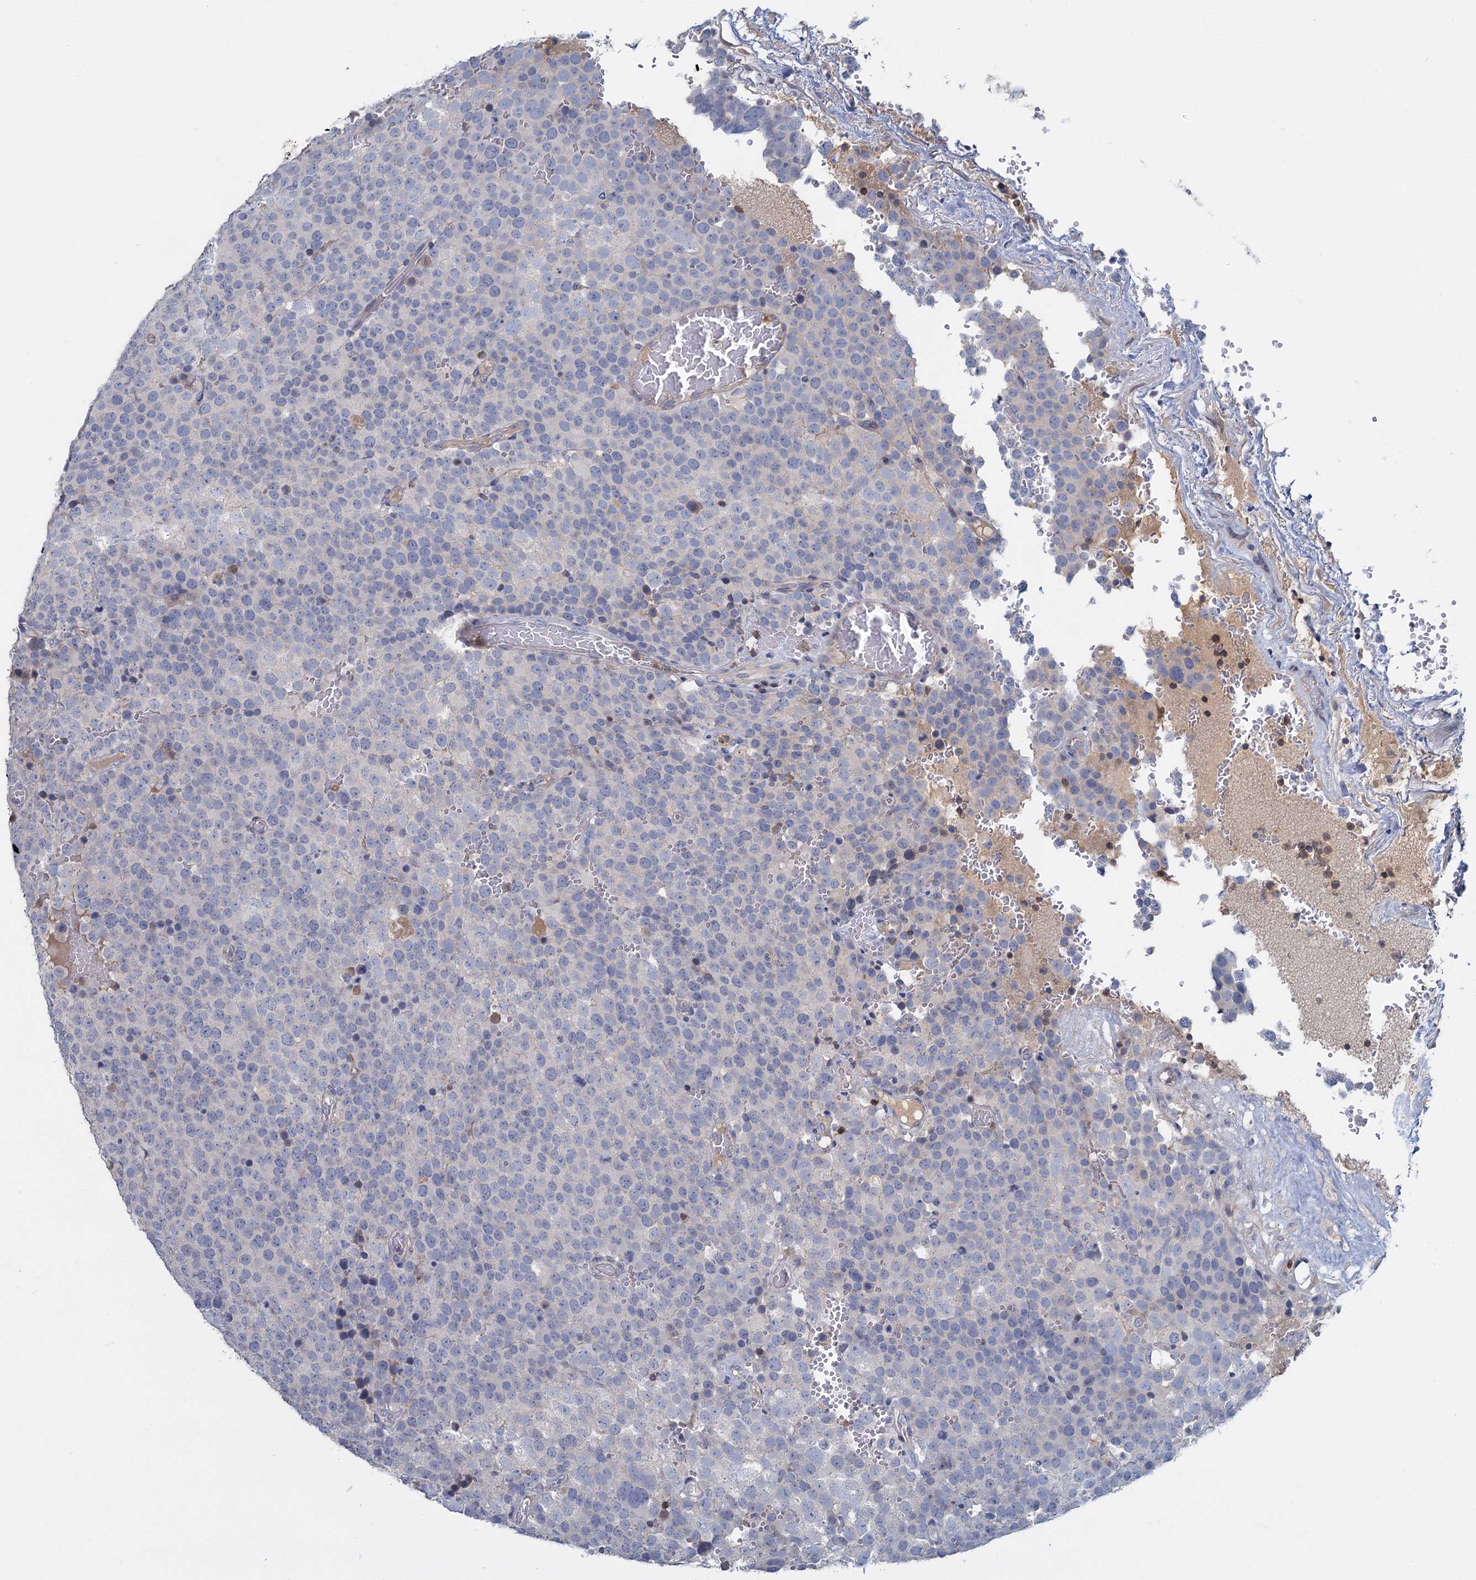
{"staining": {"intensity": "negative", "quantity": "none", "location": "none"}, "tissue": "testis cancer", "cell_type": "Tumor cells", "image_type": "cancer", "snomed": [{"axis": "morphology", "description": "Seminoma, NOS"}, {"axis": "topography", "description": "Testis"}], "caption": "Micrograph shows no protein expression in tumor cells of testis cancer tissue.", "gene": "ACSM3", "patient": {"sex": "male", "age": 71}}